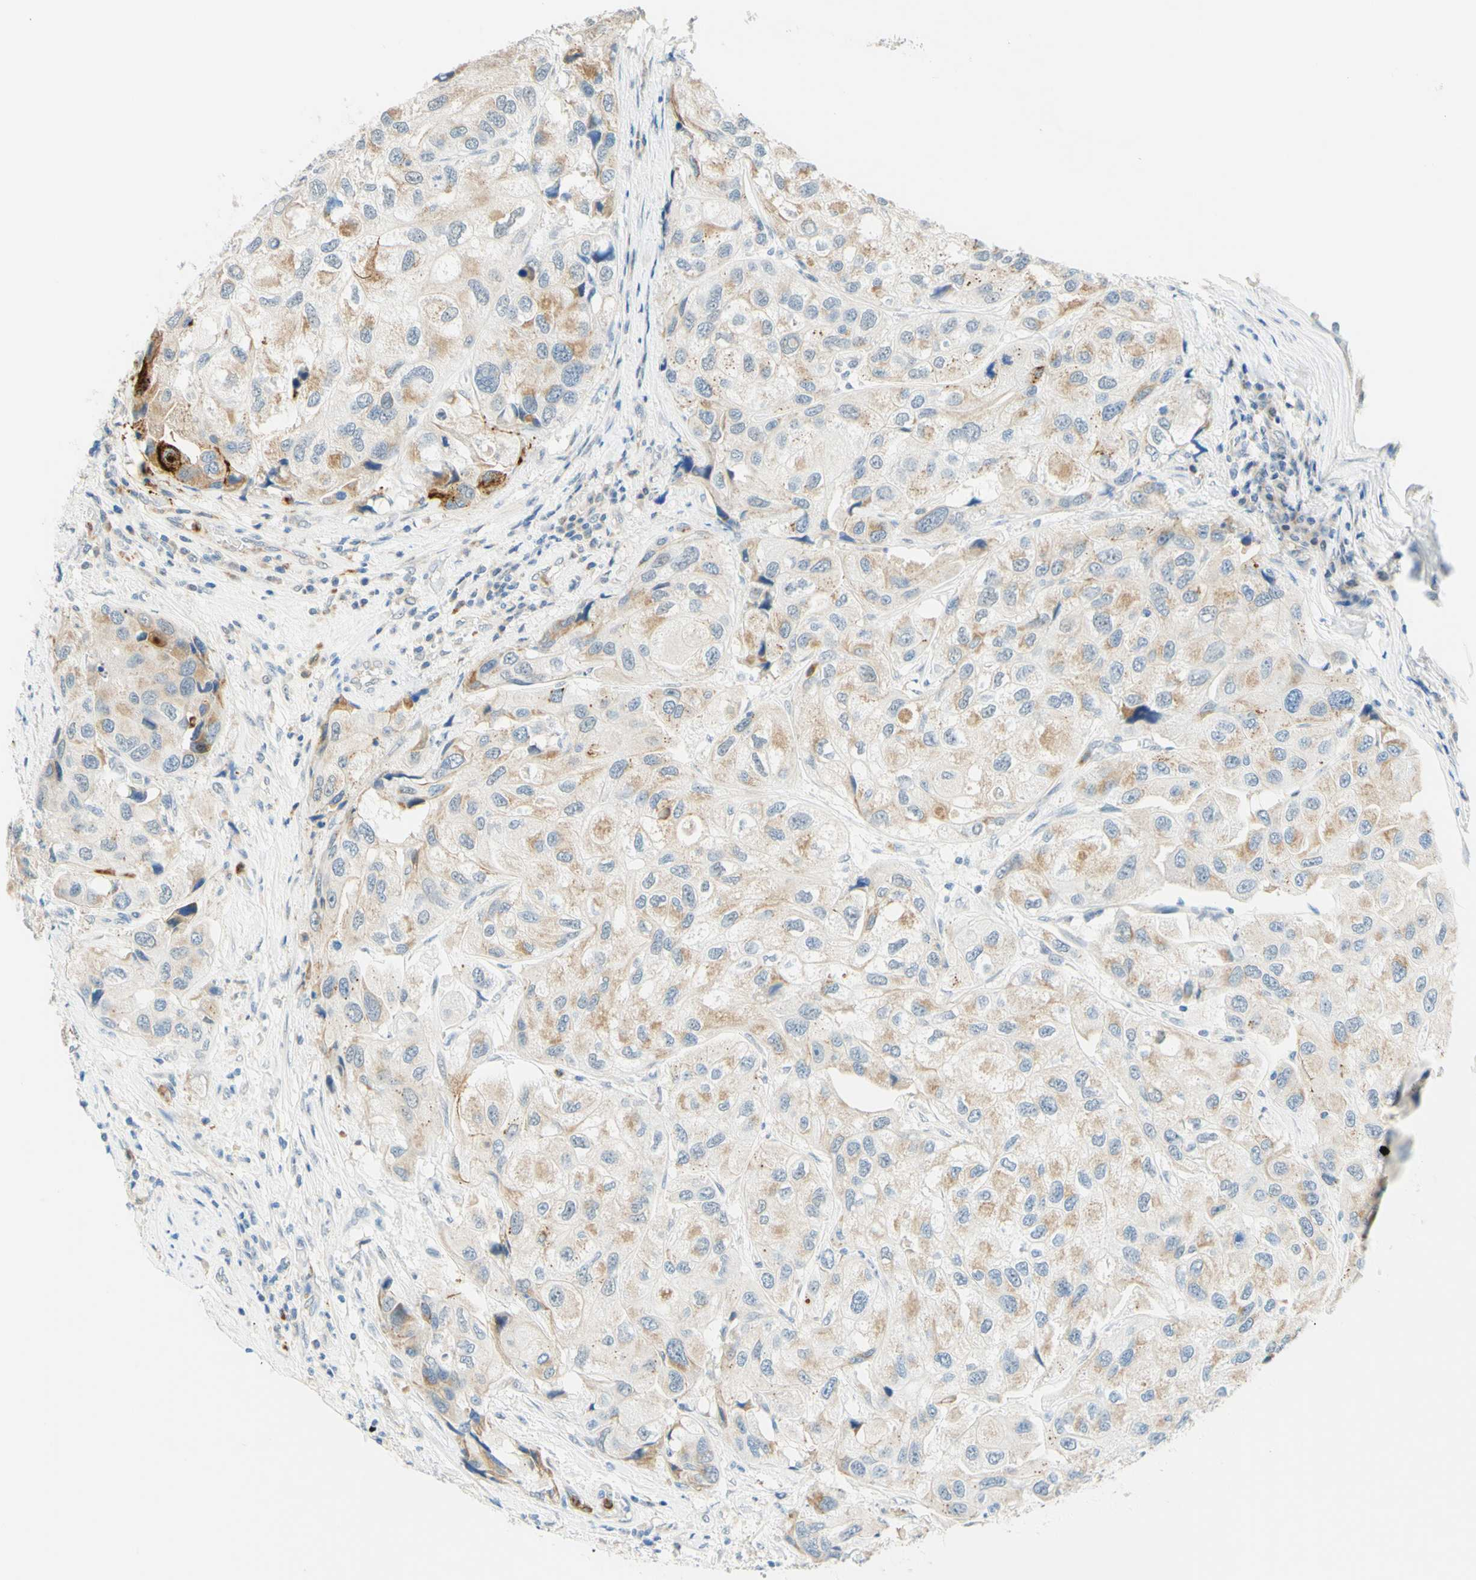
{"staining": {"intensity": "moderate", "quantity": "<25%", "location": "cytoplasmic/membranous"}, "tissue": "urothelial cancer", "cell_type": "Tumor cells", "image_type": "cancer", "snomed": [{"axis": "morphology", "description": "Urothelial carcinoma, High grade"}, {"axis": "topography", "description": "Urinary bladder"}], "caption": "DAB immunohistochemical staining of urothelial cancer shows moderate cytoplasmic/membranous protein staining in about <25% of tumor cells.", "gene": "TREM2", "patient": {"sex": "female", "age": 64}}